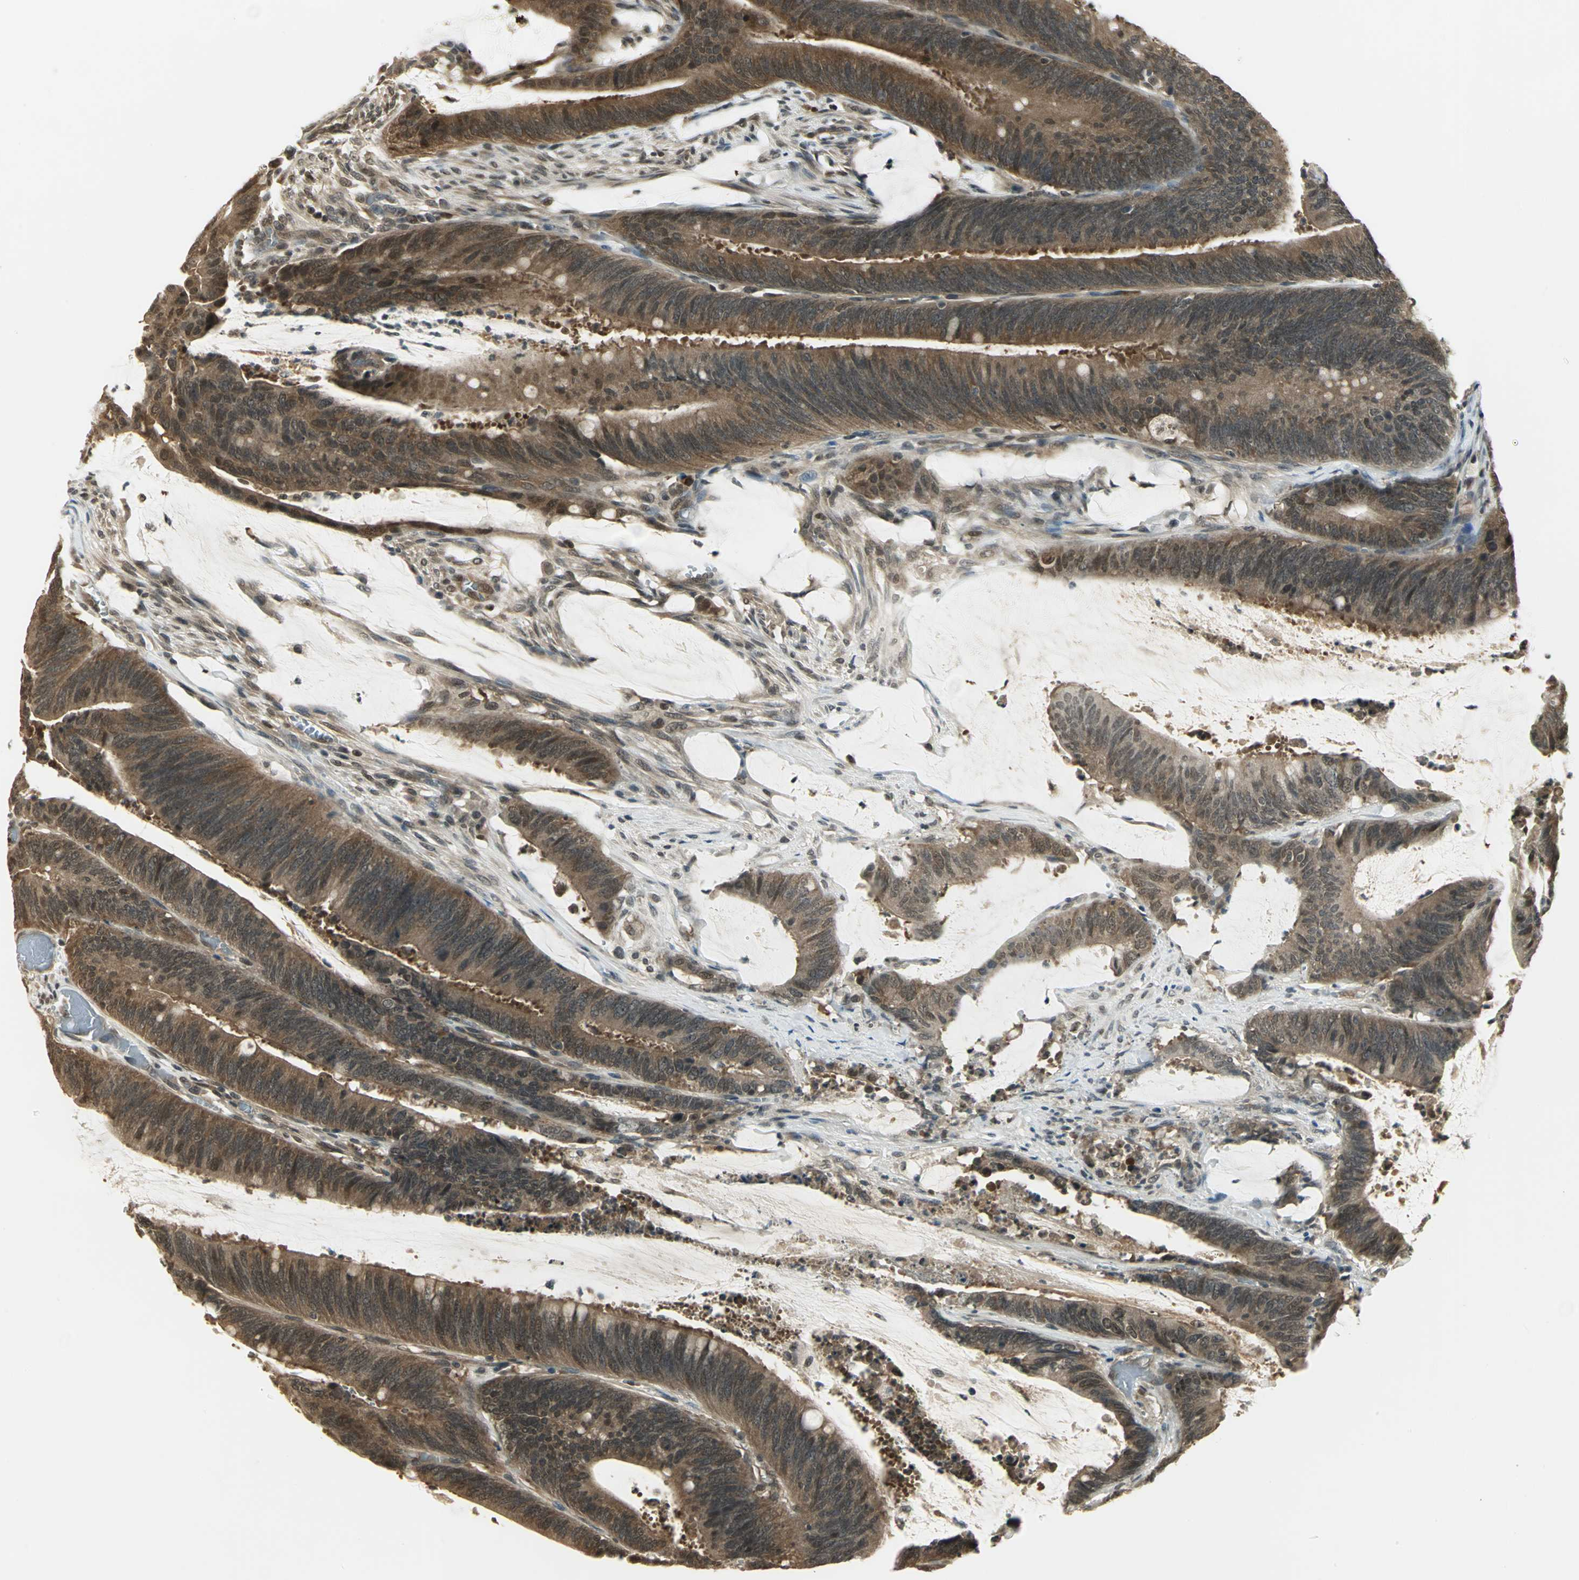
{"staining": {"intensity": "moderate", "quantity": ">75%", "location": "cytoplasmic/membranous"}, "tissue": "colorectal cancer", "cell_type": "Tumor cells", "image_type": "cancer", "snomed": [{"axis": "morphology", "description": "Adenocarcinoma, NOS"}, {"axis": "topography", "description": "Rectum"}], "caption": "Human colorectal cancer stained with a brown dye displays moderate cytoplasmic/membranous positive expression in about >75% of tumor cells.", "gene": "CDC34", "patient": {"sex": "female", "age": 66}}